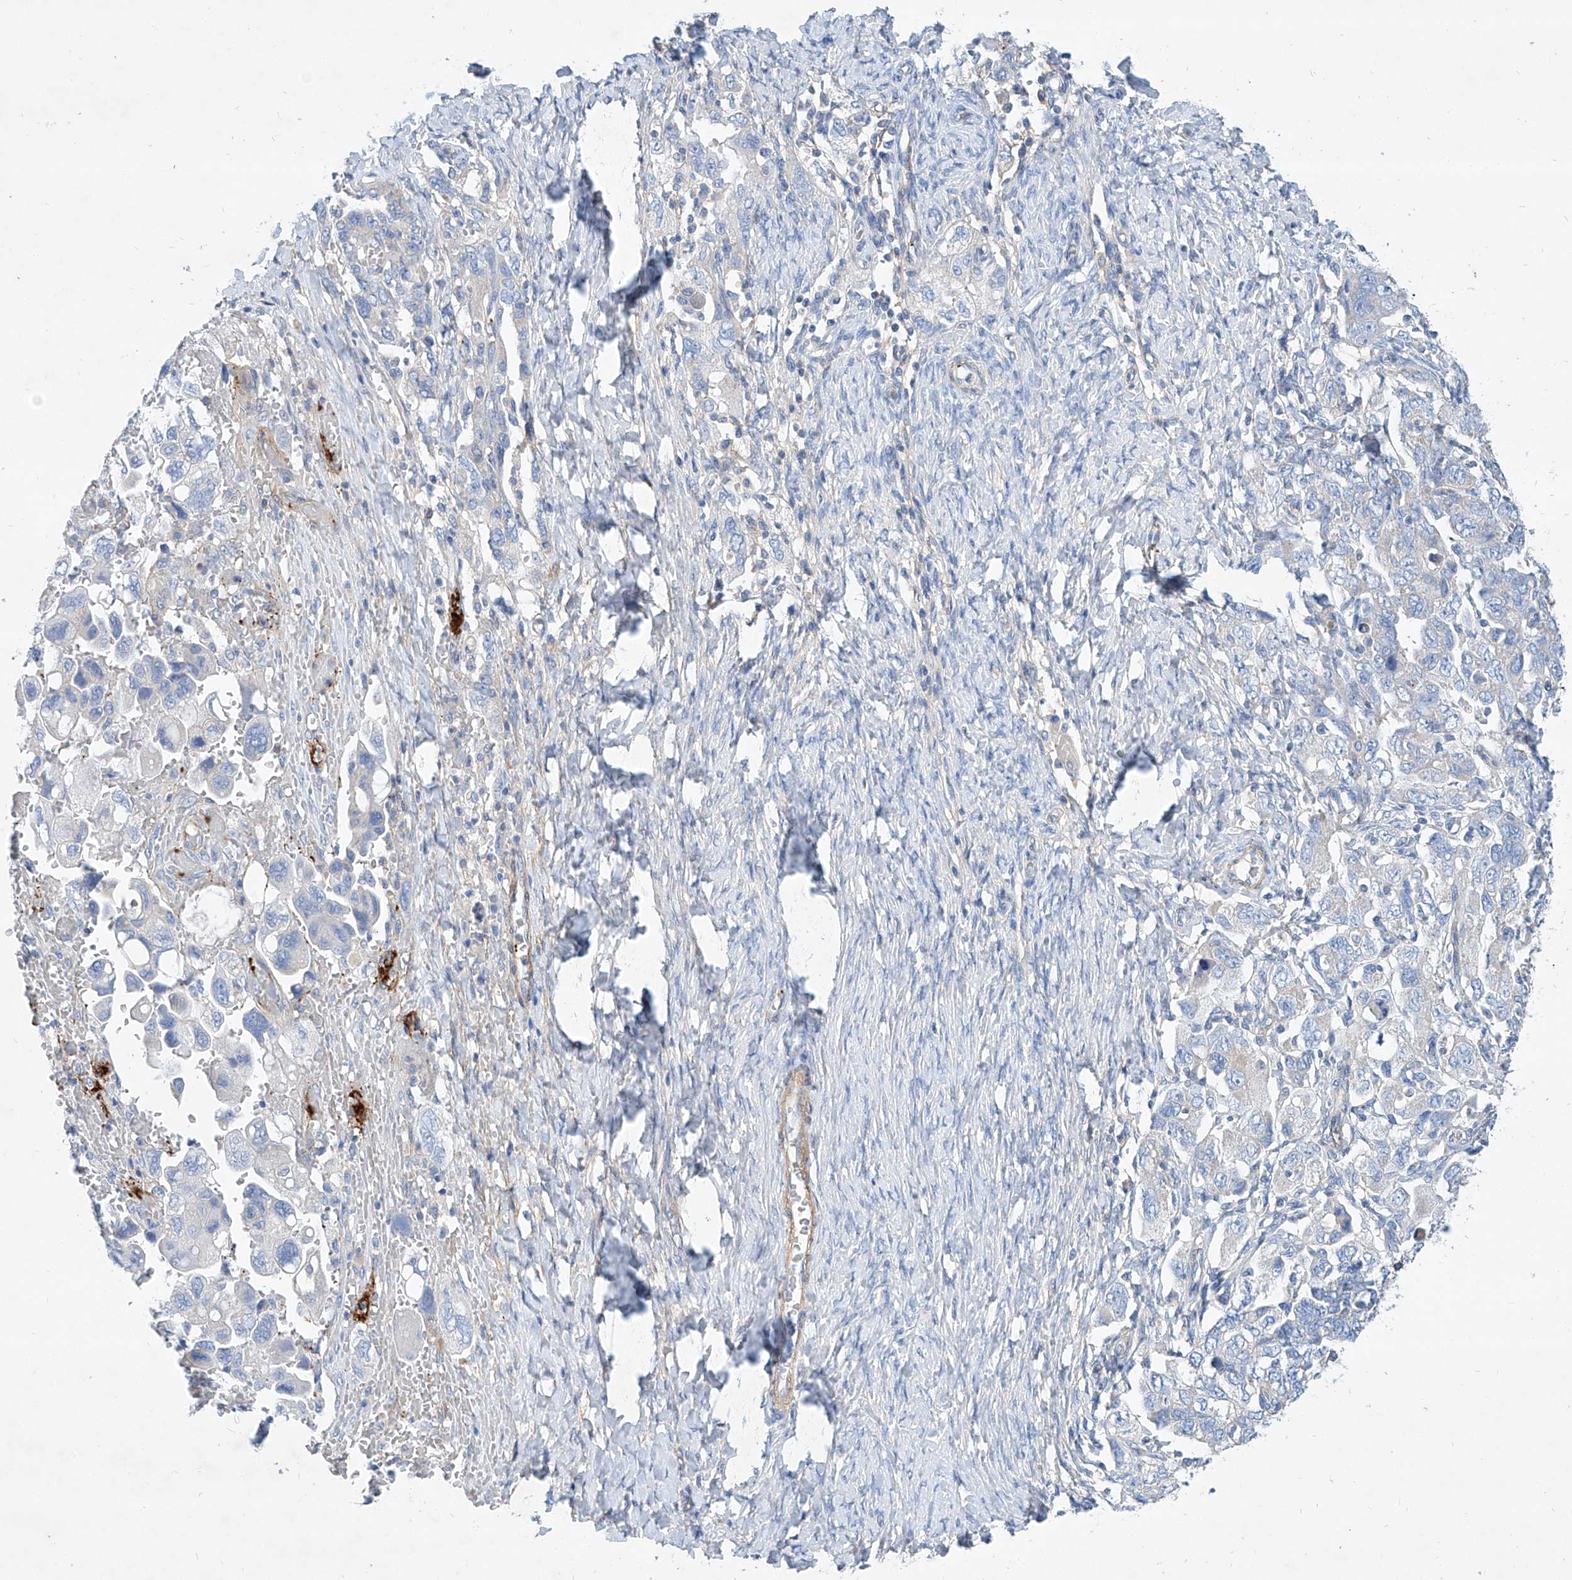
{"staining": {"intensity": "negative", "quantity": "none", "location": "none"}, "tissue": "ovarian cancer", "cell_type": "Tumor cells", "image_type": "cancer", "snomed": [{"axis": "morphology", "description": "Carcinoma, NOS"}, {"axis": "morphology", "description": "Cystadenocarcinoma, serous, NOS"}, {"axis": "topography", "description": "Ovary"}], "caption": "This is an IHC image of human carcinoma (ovarian). There is no staining in tumor cells.", "gene": "TAS2R60", "patient": {"sex": "female", "age": 69}}